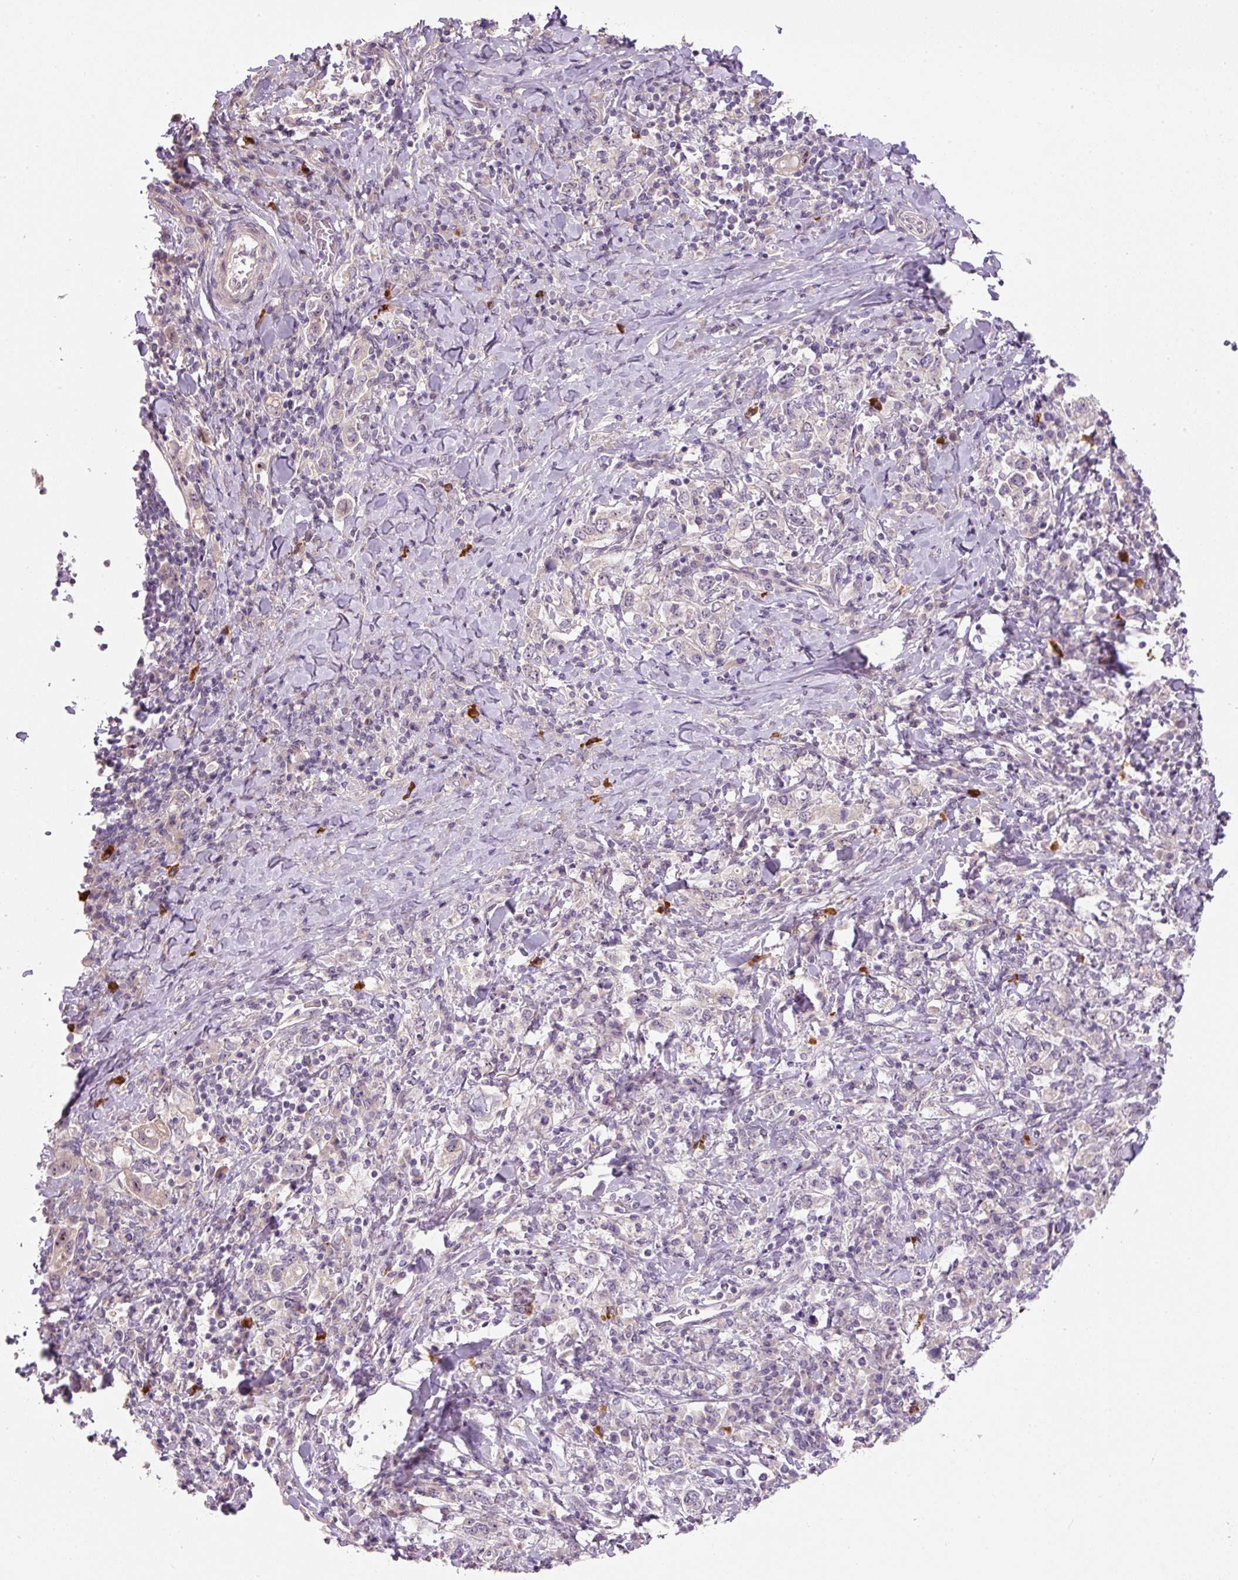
{"staining": {"intensity": "negative", "quantity": "none", "location": "none"}, "tissue": "stomach cancer", "cell_type": "Tumor cells", "image_type": "cancer", "snomed": [{"axis": "morphology", "description": "Adenocarcinoma, NOS"}, {"axis": "topography", "description": "Stomach, upper"}, {"axis": "topography", "description": "Stomach"}], "caption": "IHC histopathology image of neoplastic tissue: human stomach adenocarcinoma stained with DAB reveals no significant protein staining in tumor cells.", "gene": "TMEM151B", "patient": {"sex": "male", "age": 62}}